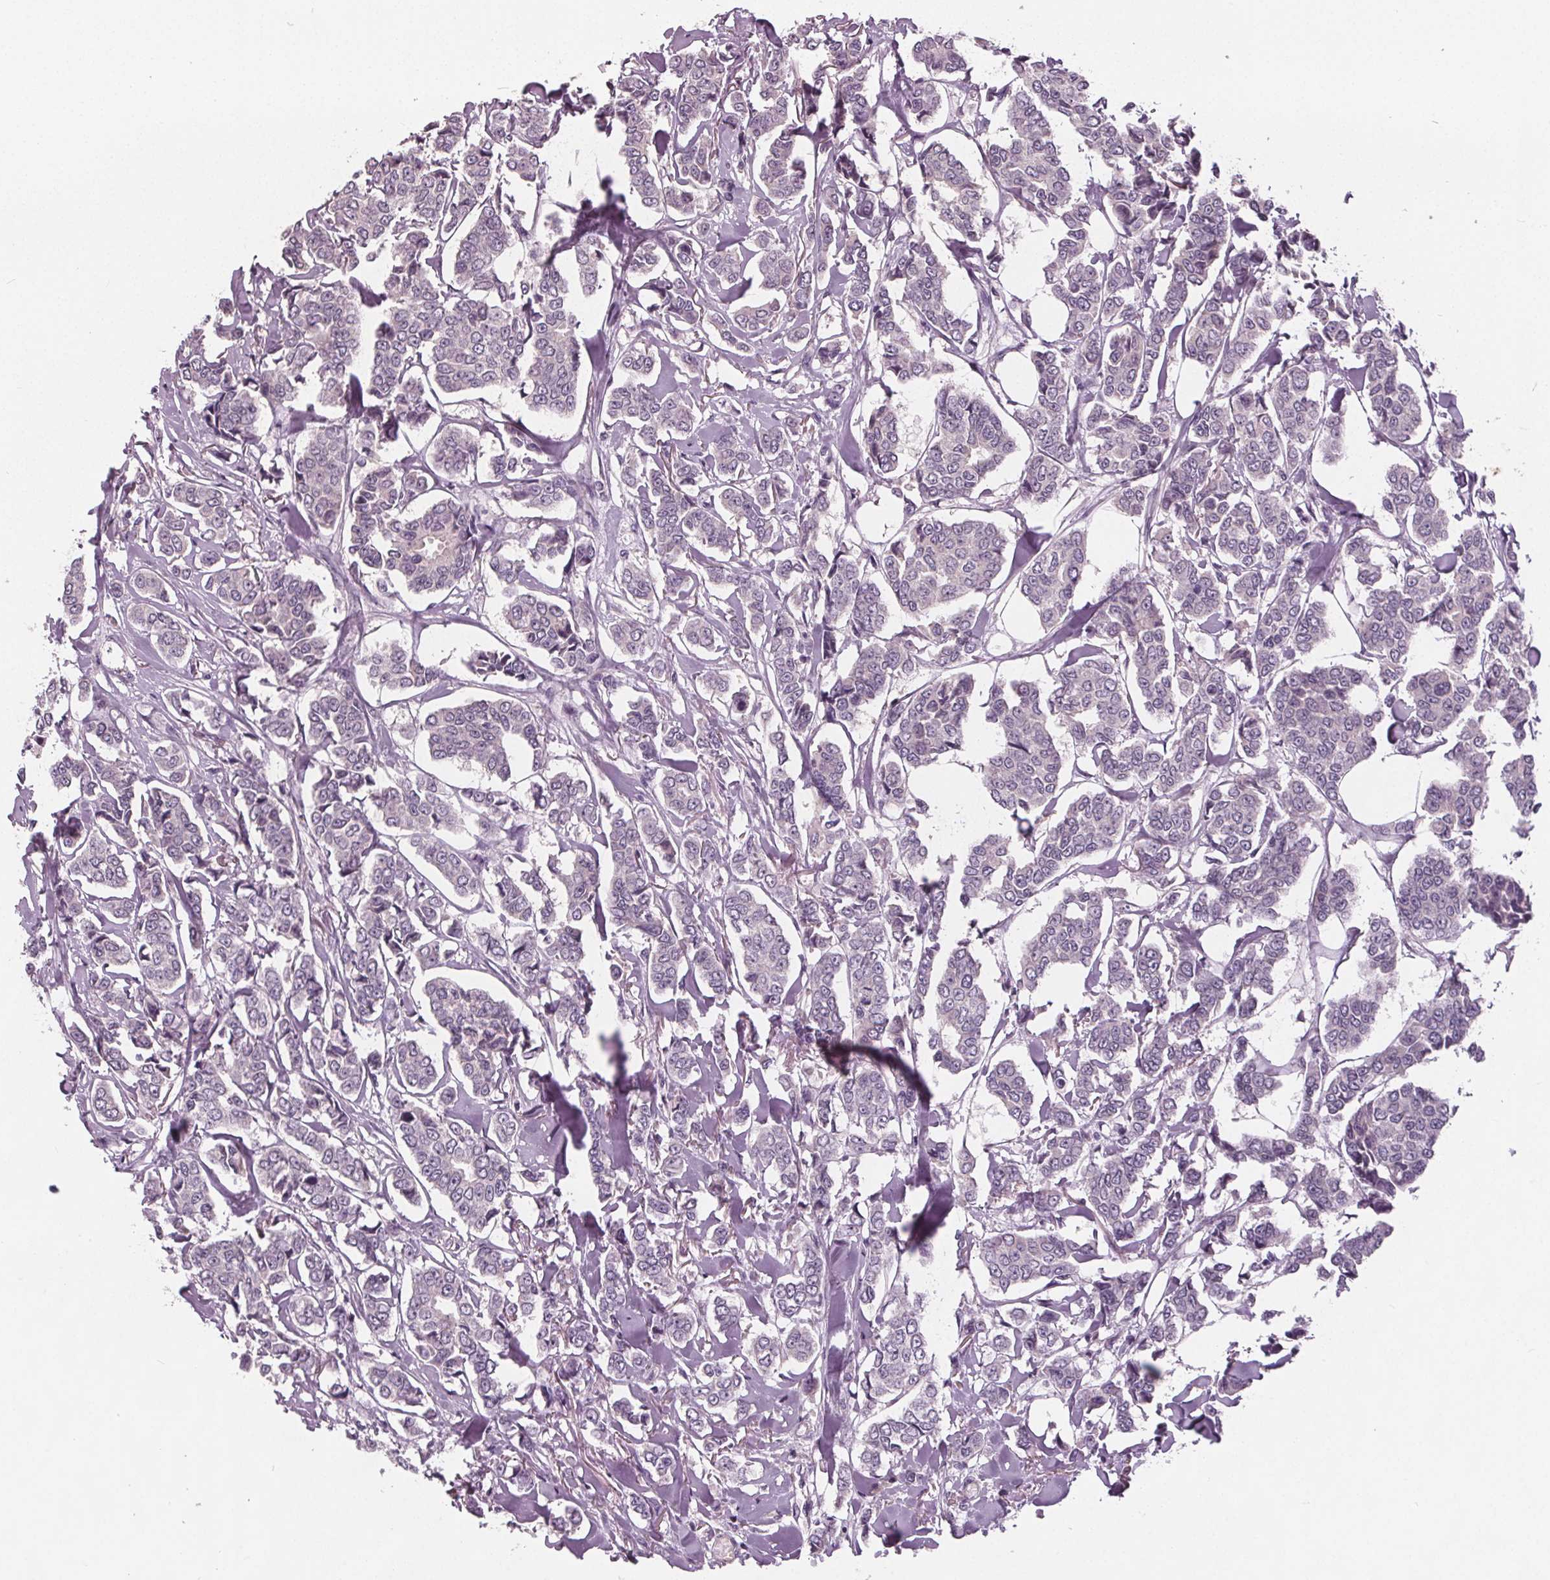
{"staining": {"intensity": "negative", "quantity": "none", "location": "none"}, "tissue": "breast cancer", "cell_type": "Tumor cells", "image_type": "cancer", "snomed": [{"axis": "morphology", "description": "Duct carcinoma"}, {"axis": "topography", "description": "Breast"}], "caption": "Human breast cancer (infiltrating ductal carcinoma) stained for a protein using immunohistochemistry (IHC) demonstrates no positivity in tumor cells.", "gene": "PDGFD", "patient": {"sex": "female", "age": 94}}